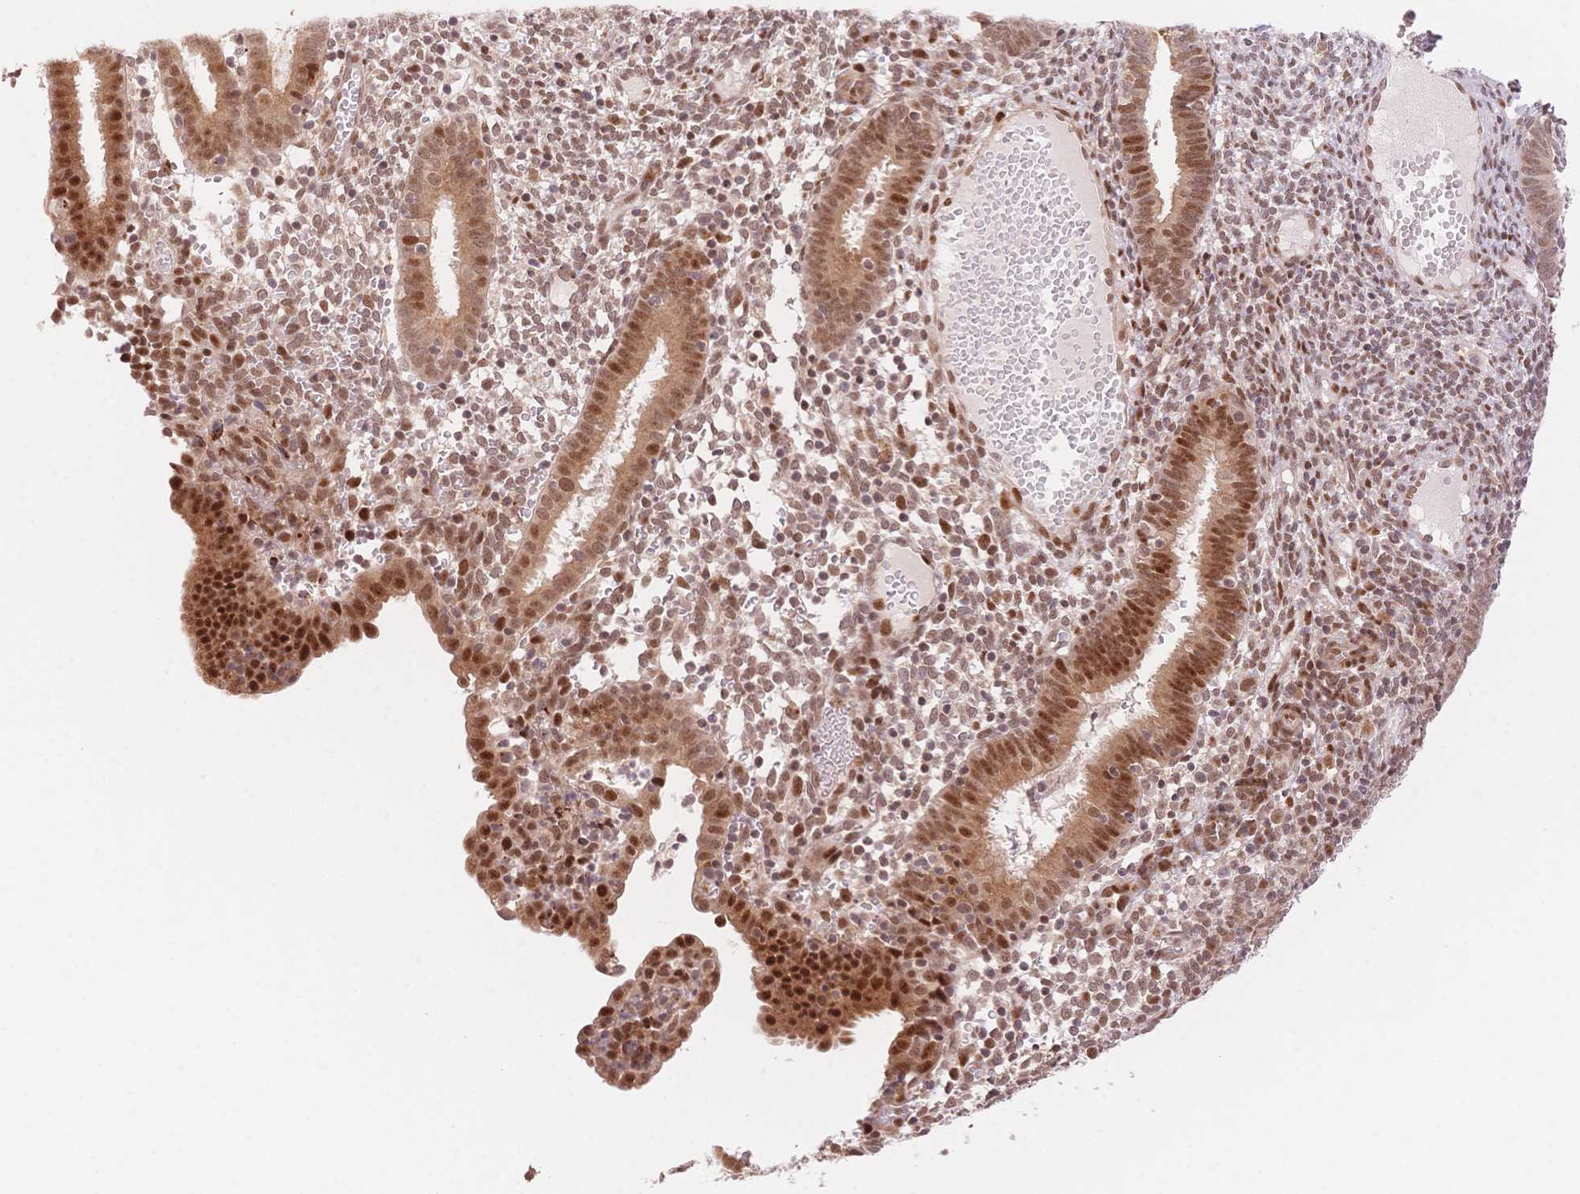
{"staining": {"intensity": "weak", "quantity": "25%-75%", "location": "cytoplasmic/membranous,nuclear"}, "tissue": "endometrium", "cell_type": "Cells in endometrial stroma", "image_type": "normal", "snomed": [{"axis": "morphology", "description": "Normal tissue, NOS"}, {"axis": "topography", "description": "Endometrium"}], "caption": "A brown stain labels weak cytoplasmic/membranous,nuclear staining of a protein in cells in endometrial stroma of normal human endometrium.", "gene": "STK39", "patient": {"sex": "female", "age": 41}}